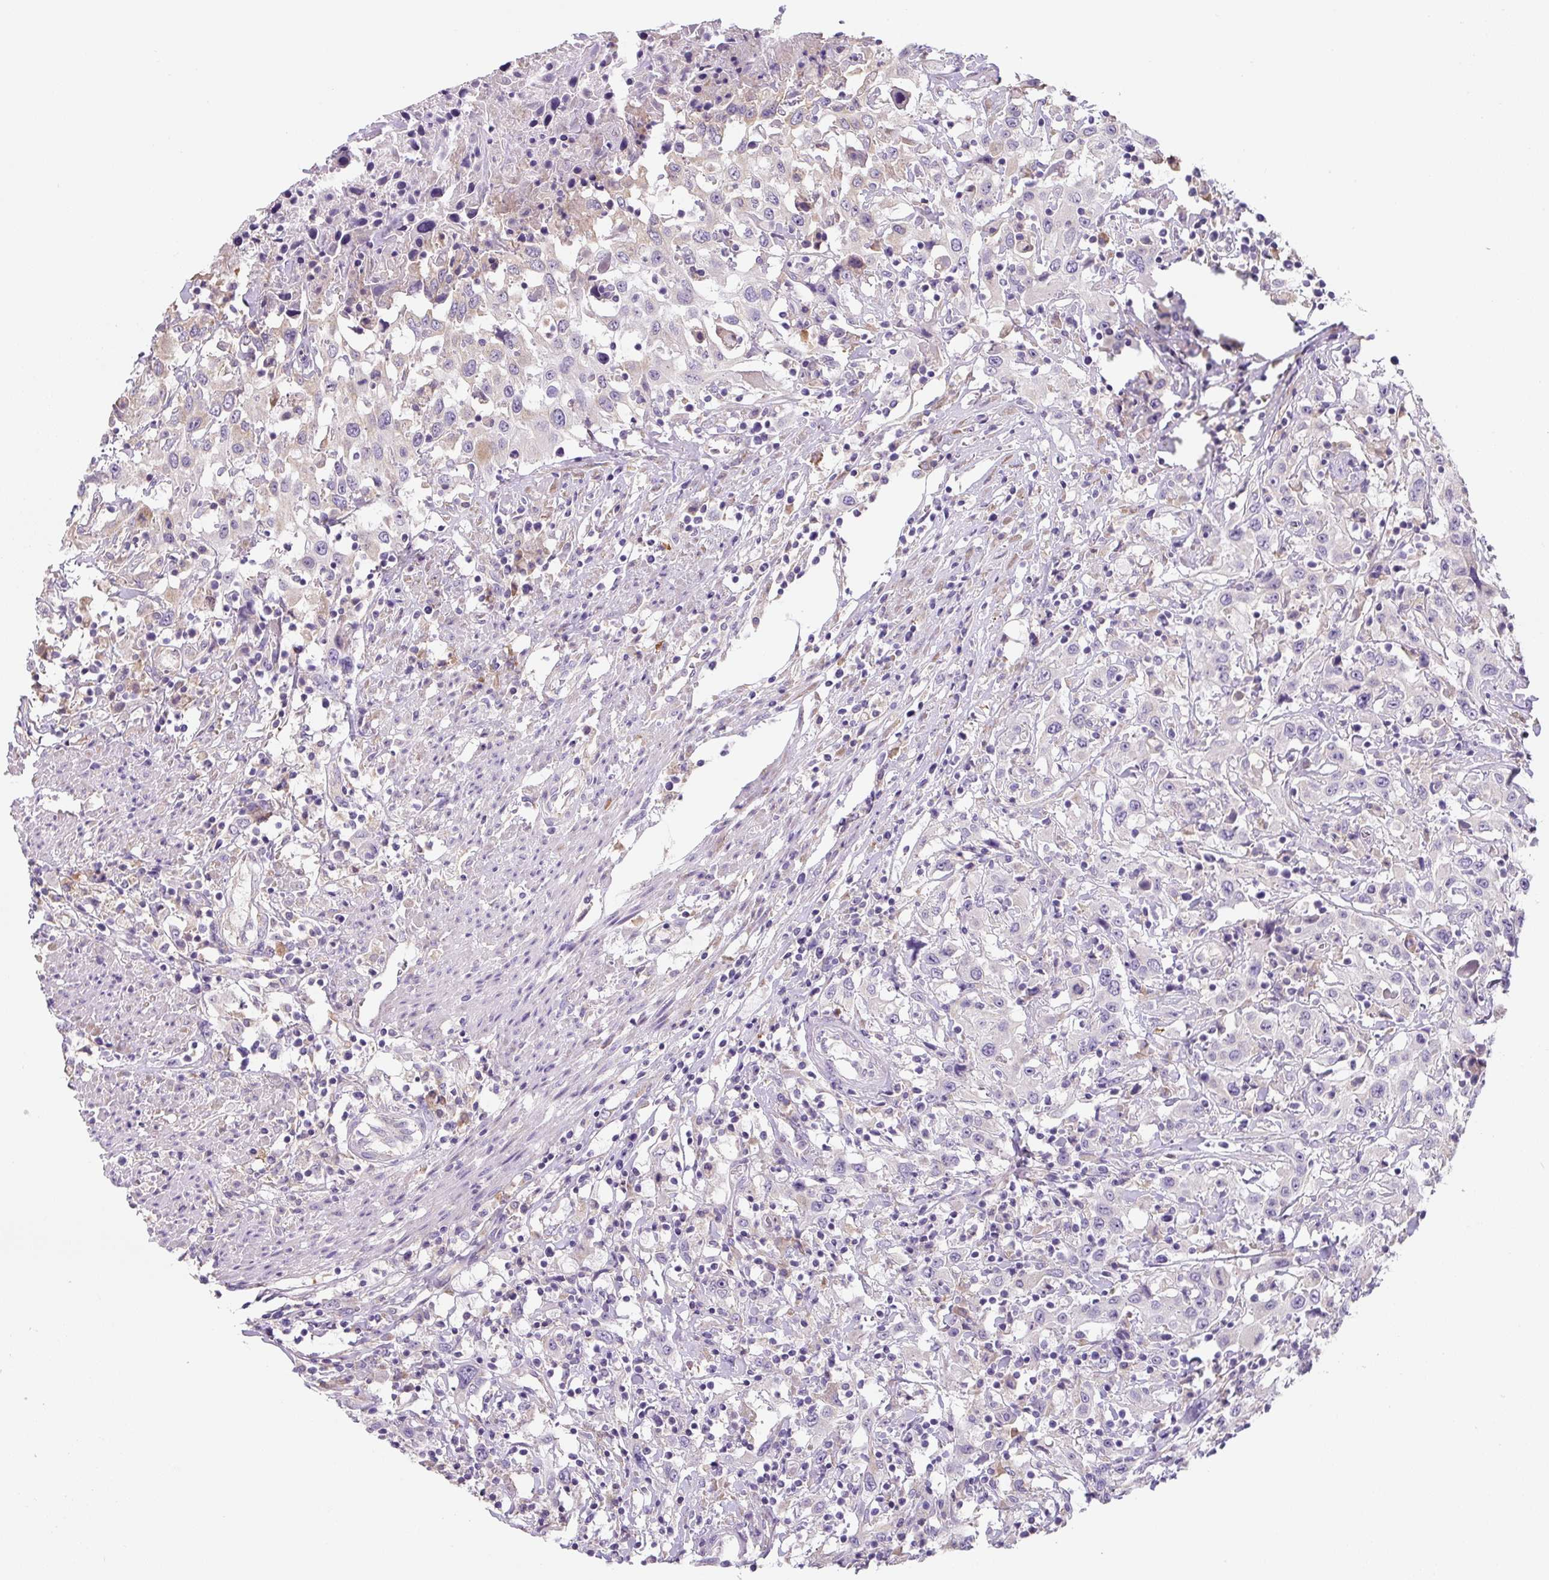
{"staining": {"intensity": "negative", "quantity": "none", "location": "none"}, "tissue": "urothelial cancer", "cell_type": "Tumor cells", "image_type": "cancer", "snomed": [{"axis": "morphology", "description": "Urothelial carcinoma, High grade"}, {"axis": "topography", "description": "Urinary bladder"}], "caption": "Histopathology image shows no protein positivity in tumor cells of urothelial cancer tissue.", "gene": "FZD5", "patient": {"sex": "male", "age": 61}}